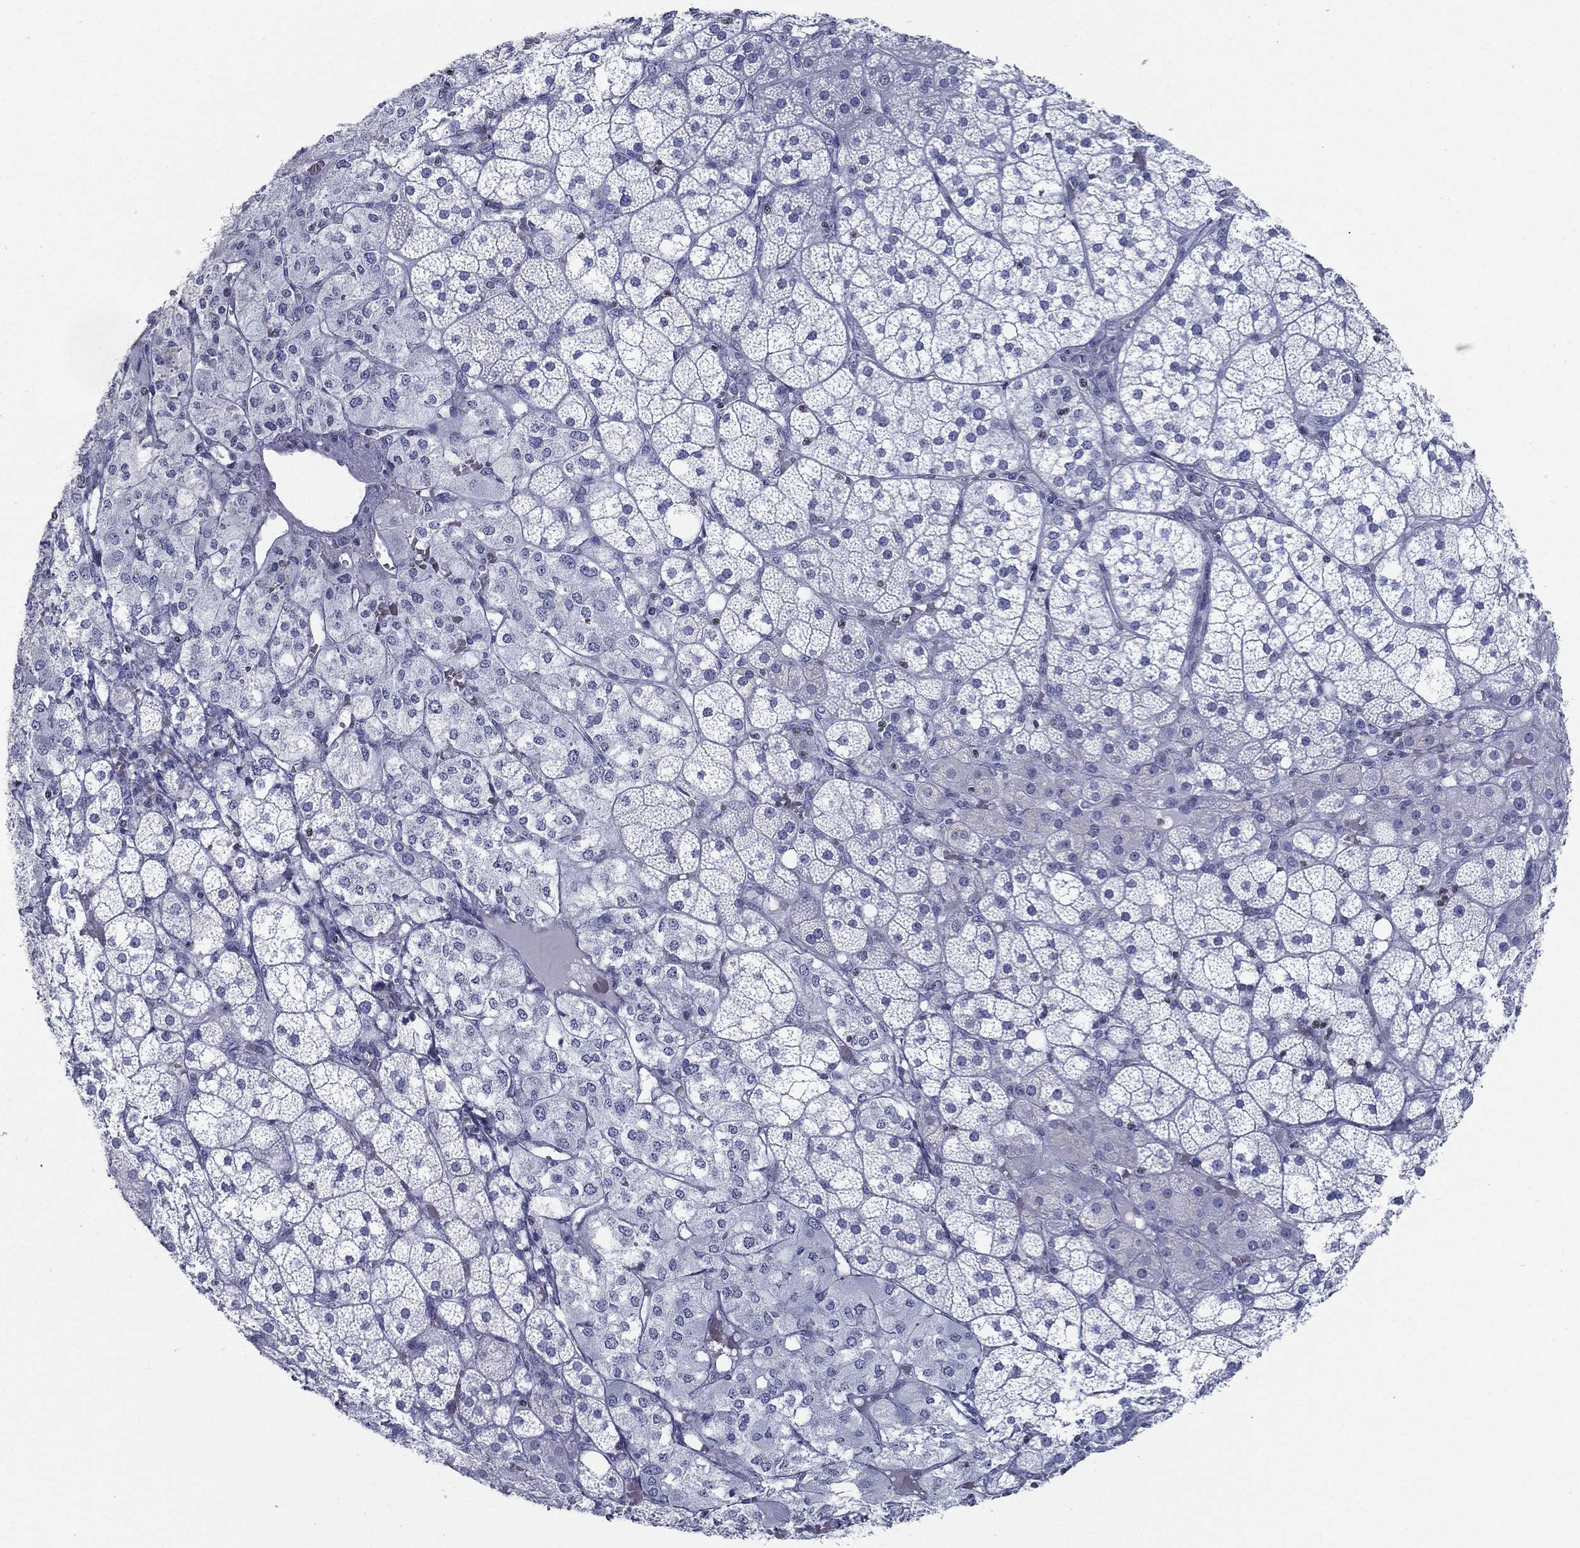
{"staining": {"intensity": "negative", "quantity": "none", "location": "none"}, "tissue": "adrenal gland", "cell_type": "Glandular cells", "image_type": "normal", "snomed": [{"axis": "morphology", "description": "Normal tissue, NOS"}, {"axis": "topography", "description": "Adrenal gland"}], "caption": "The IHC photomicrograph has no significant expression in glandular cells of adrenal gland.", "gene": "PYHIN1", "patient": {"sex": "male", "age": 53}}